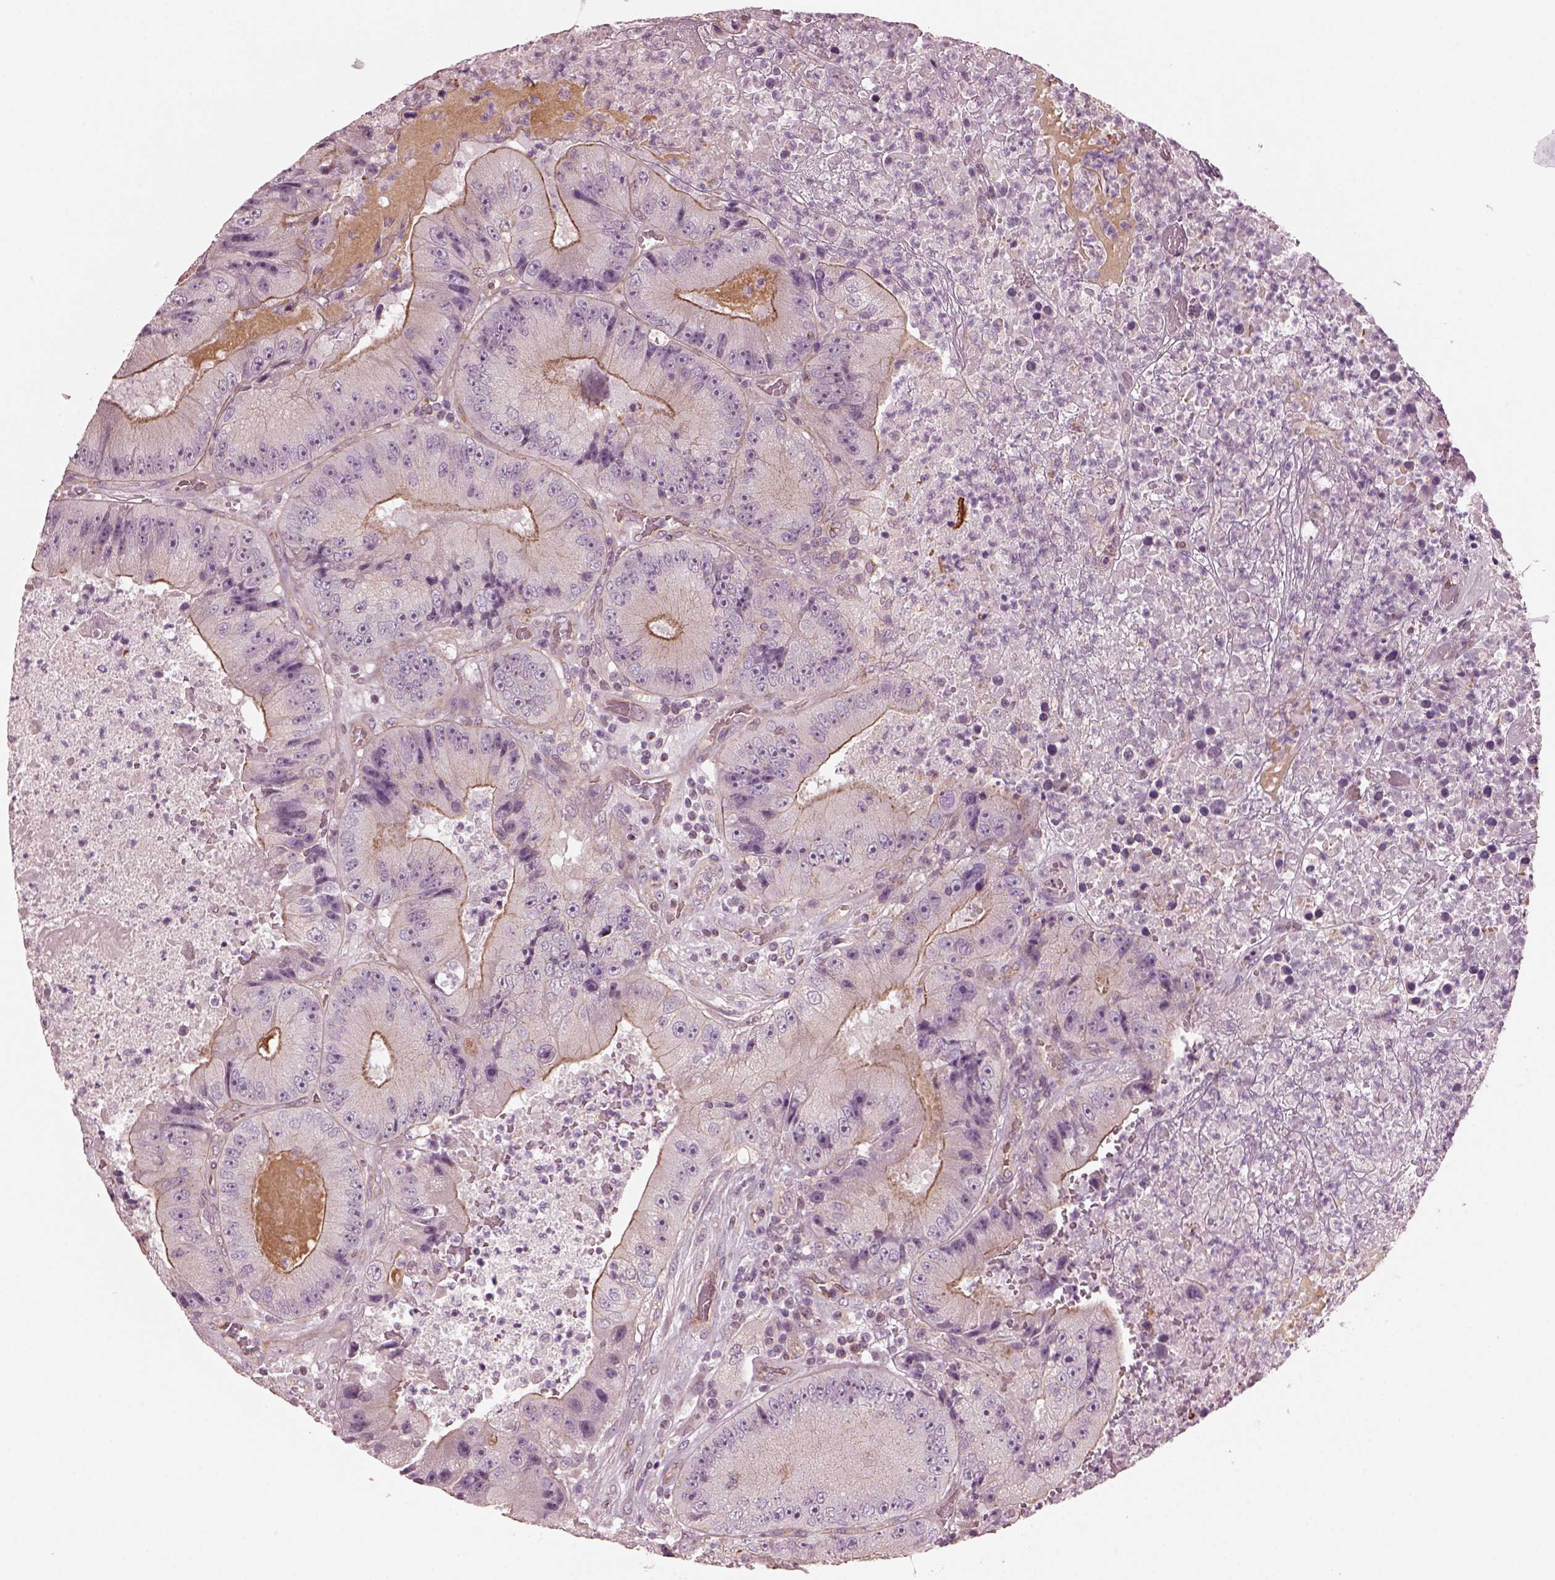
{"staining": {"intensity": "moderate", "quantity": ">75%", "location": "cytoplasmic/membranous"}, "tissue": "colorectal cancer", "cell_type": "Tumor cells", "image_type": "cancer", "snomed": [{"axis": "morphology", "description": "Adenocarcinoma, NOS"}, {"axis": "topography", "description": "Colon"}], "caption": "IHC (DAB) staining of human colorectal cancer (adenocarcinoma) demonstrates moderate cytoplasmic/membranous protein positivity in about >75% of tumor cells.", "gene": "ODAD1", "patient": {"sex": "female", "age": 86}}